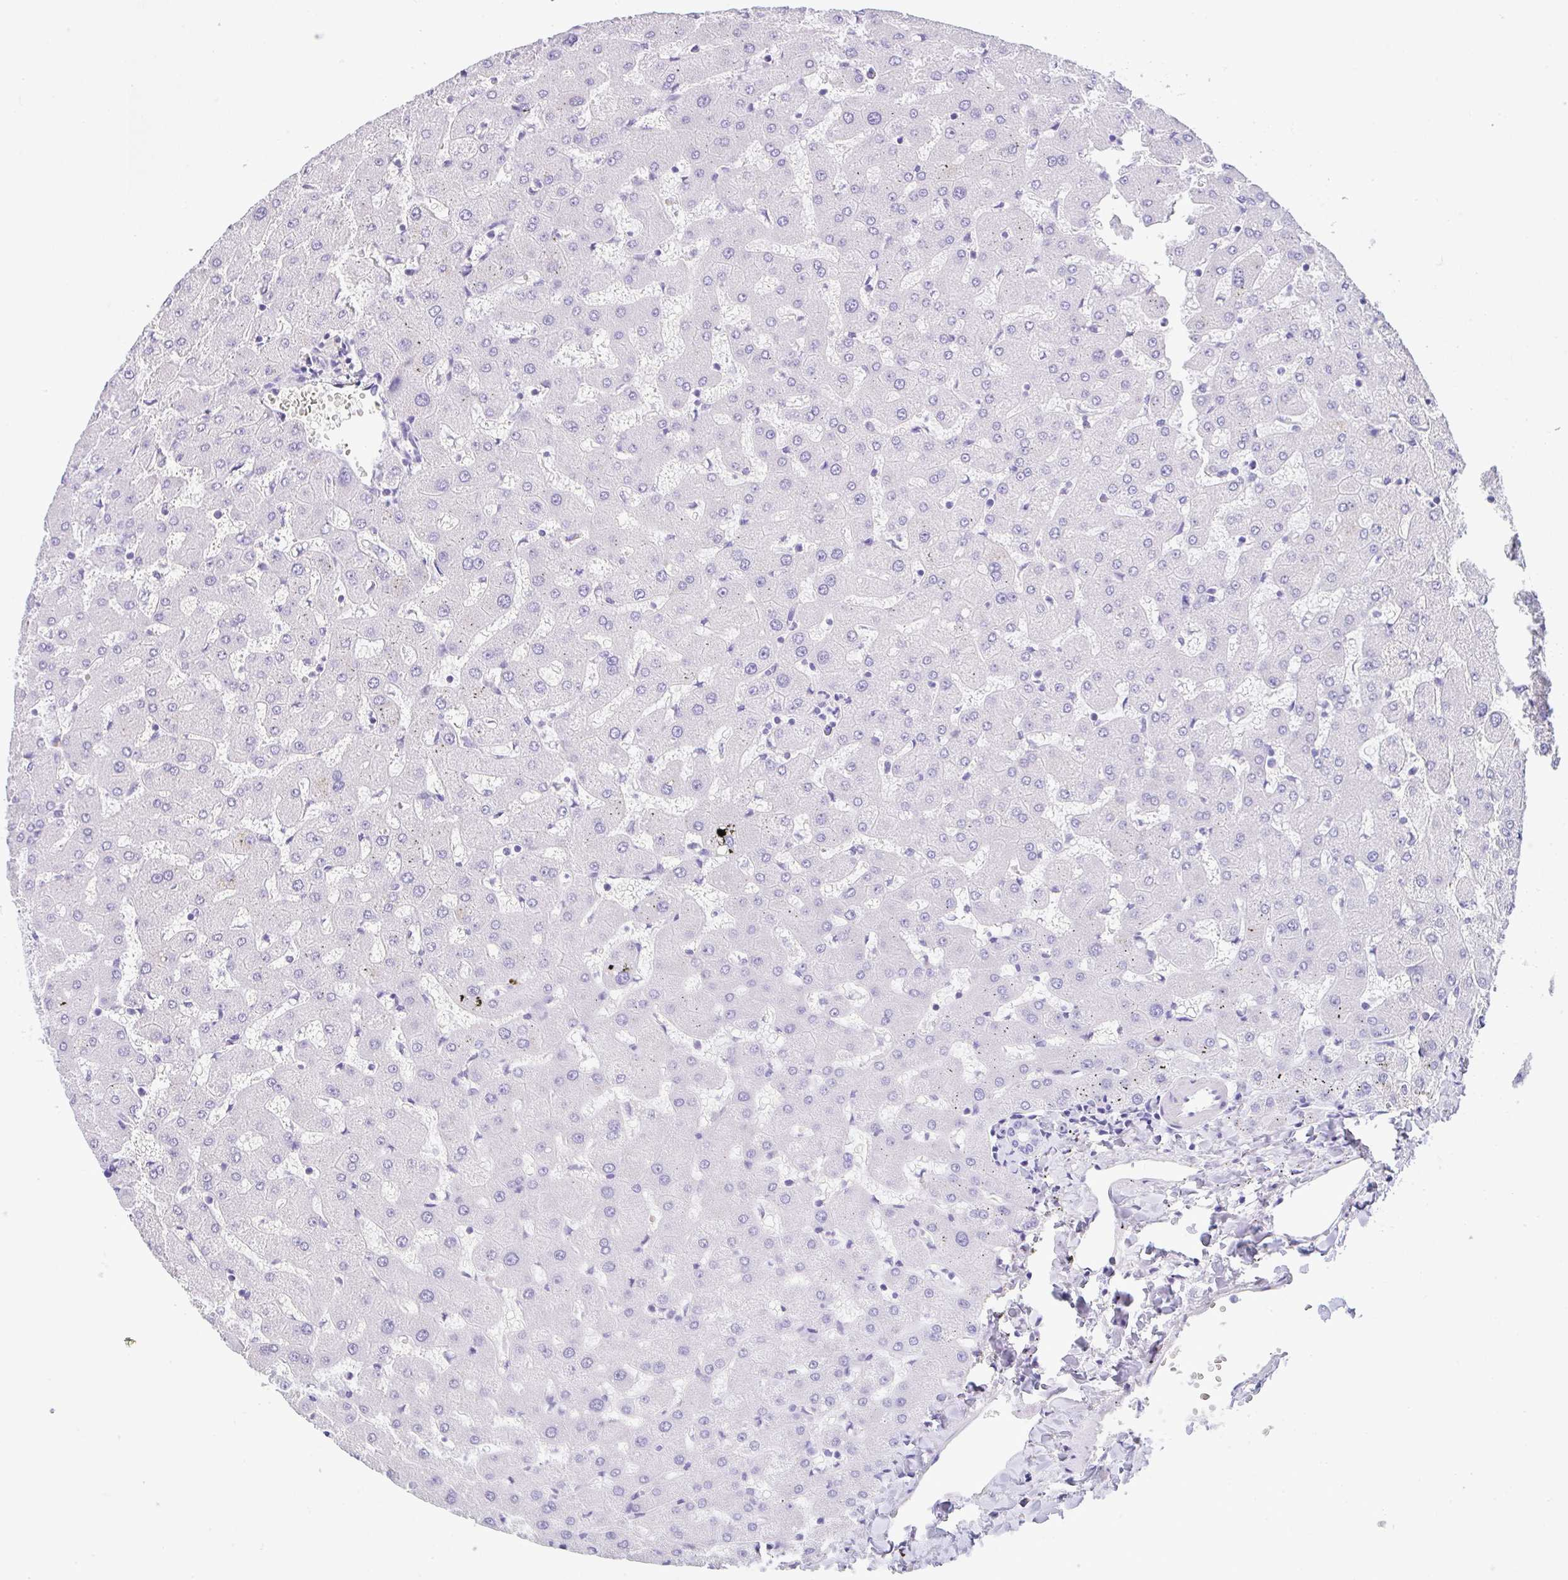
{"staining": {"intensity": "negative", "quantity": "none", "location": "none"}, "tissue": "liver", "cell_type": "Cholangiocytes", "image_type": "normal", "snomed": [{"axis": "morphology", "description": "Normal tissue, NOS"}, {"axis": "topography", "description": "Liver"}], "caption": "This is an immunohistochemistry (IHC) photomicrograph of unremarkable liver. There is no positivity in cholangiocytes.", "gene": "CPA1", "patient": {"sex": "female", "age": 63}}